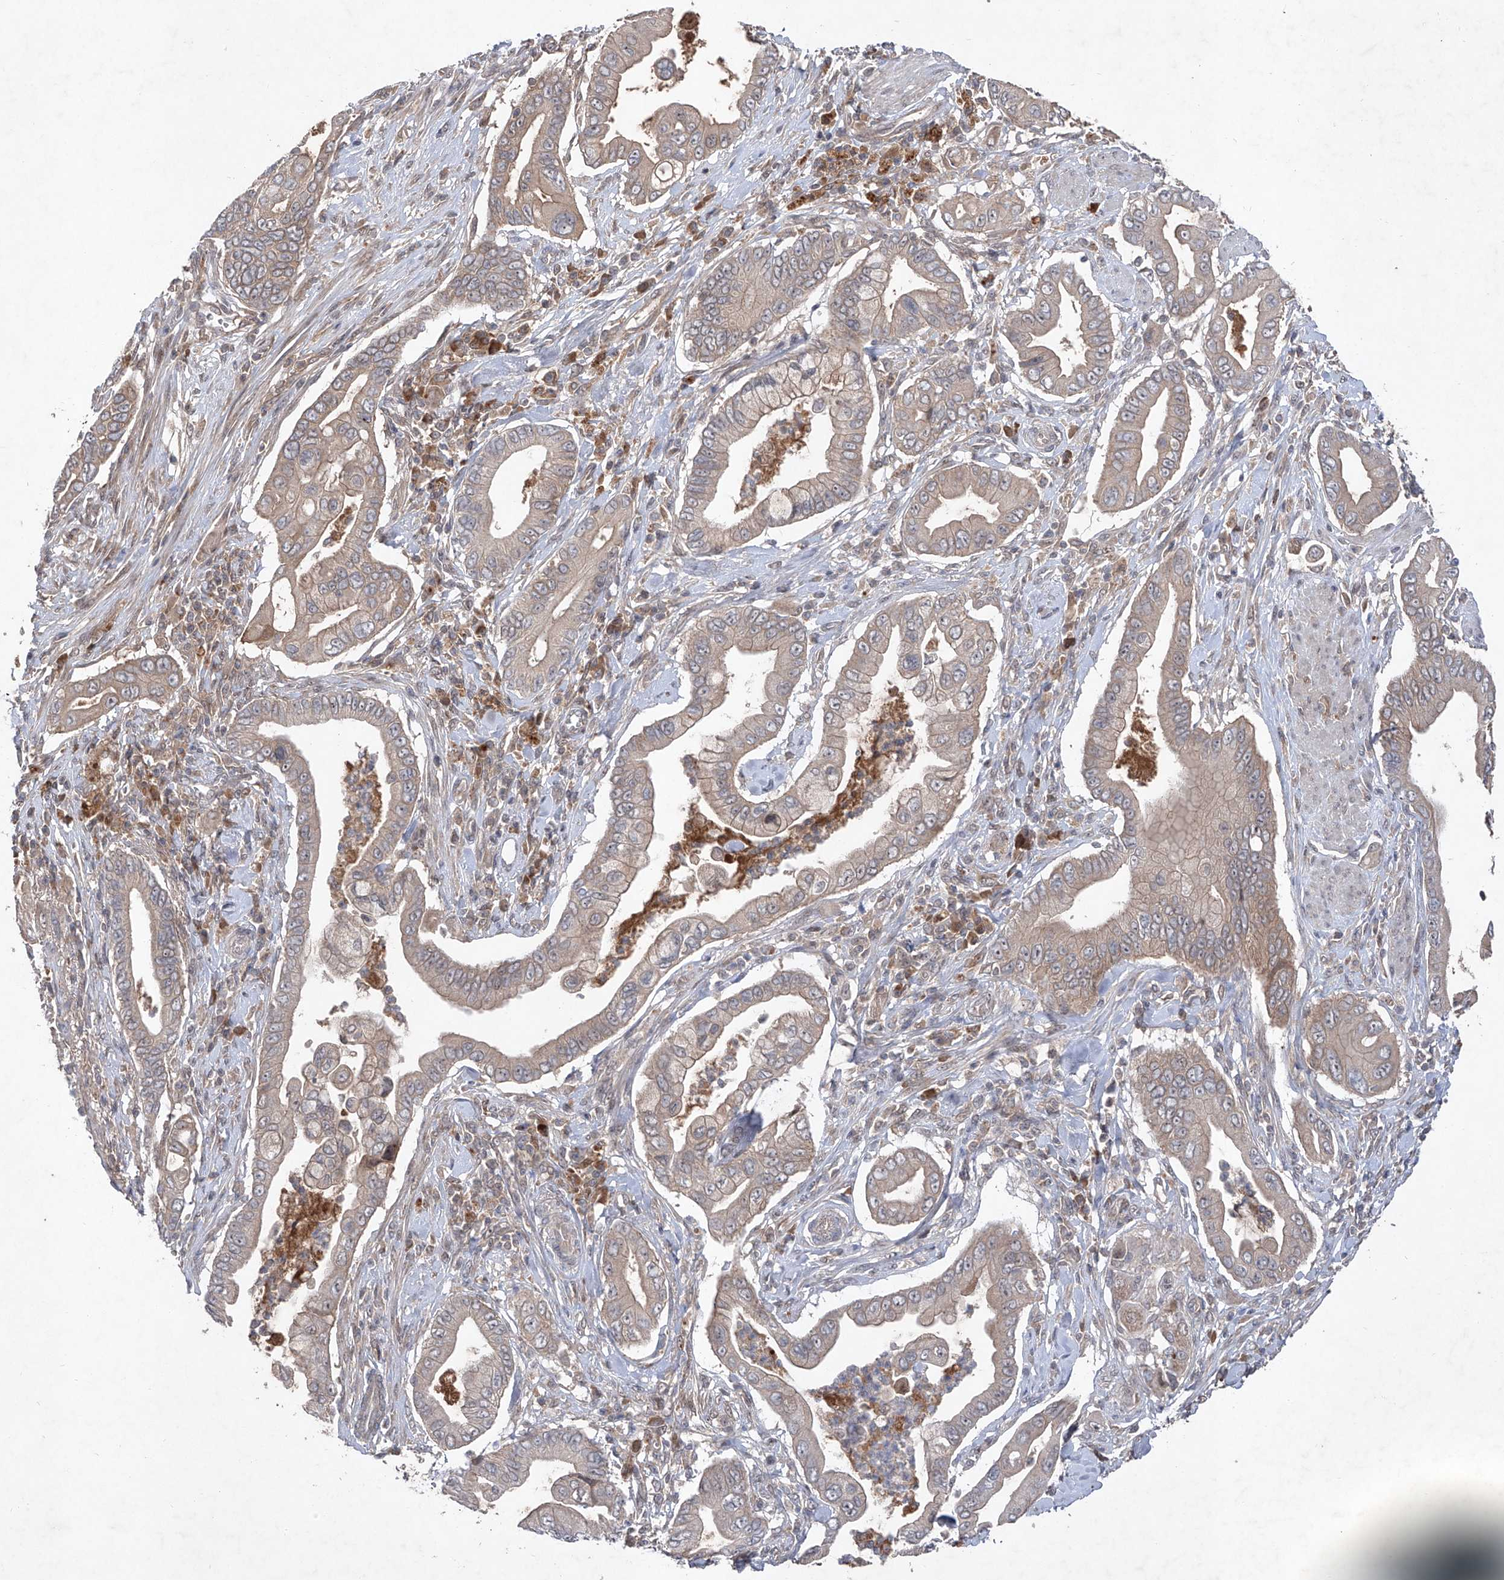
{"staining": {"intensity": "negative", "quantity": "none", "location": "none"}, "tissue": "pancreatic cancer", "cell_type": "Tumor cells", "image_type": "cancer", "snomed": [{"axis": "morphology", "description": "Adenocarcinoma, NOS"}, {"axis": "topography", "description": "Pancreas"}], "caption": "Tumor cells show no significant staining in adenocarcinoma (pancreatic).", "gene": "FAM135A", "patient": {"sex": "male", "age": 78}}